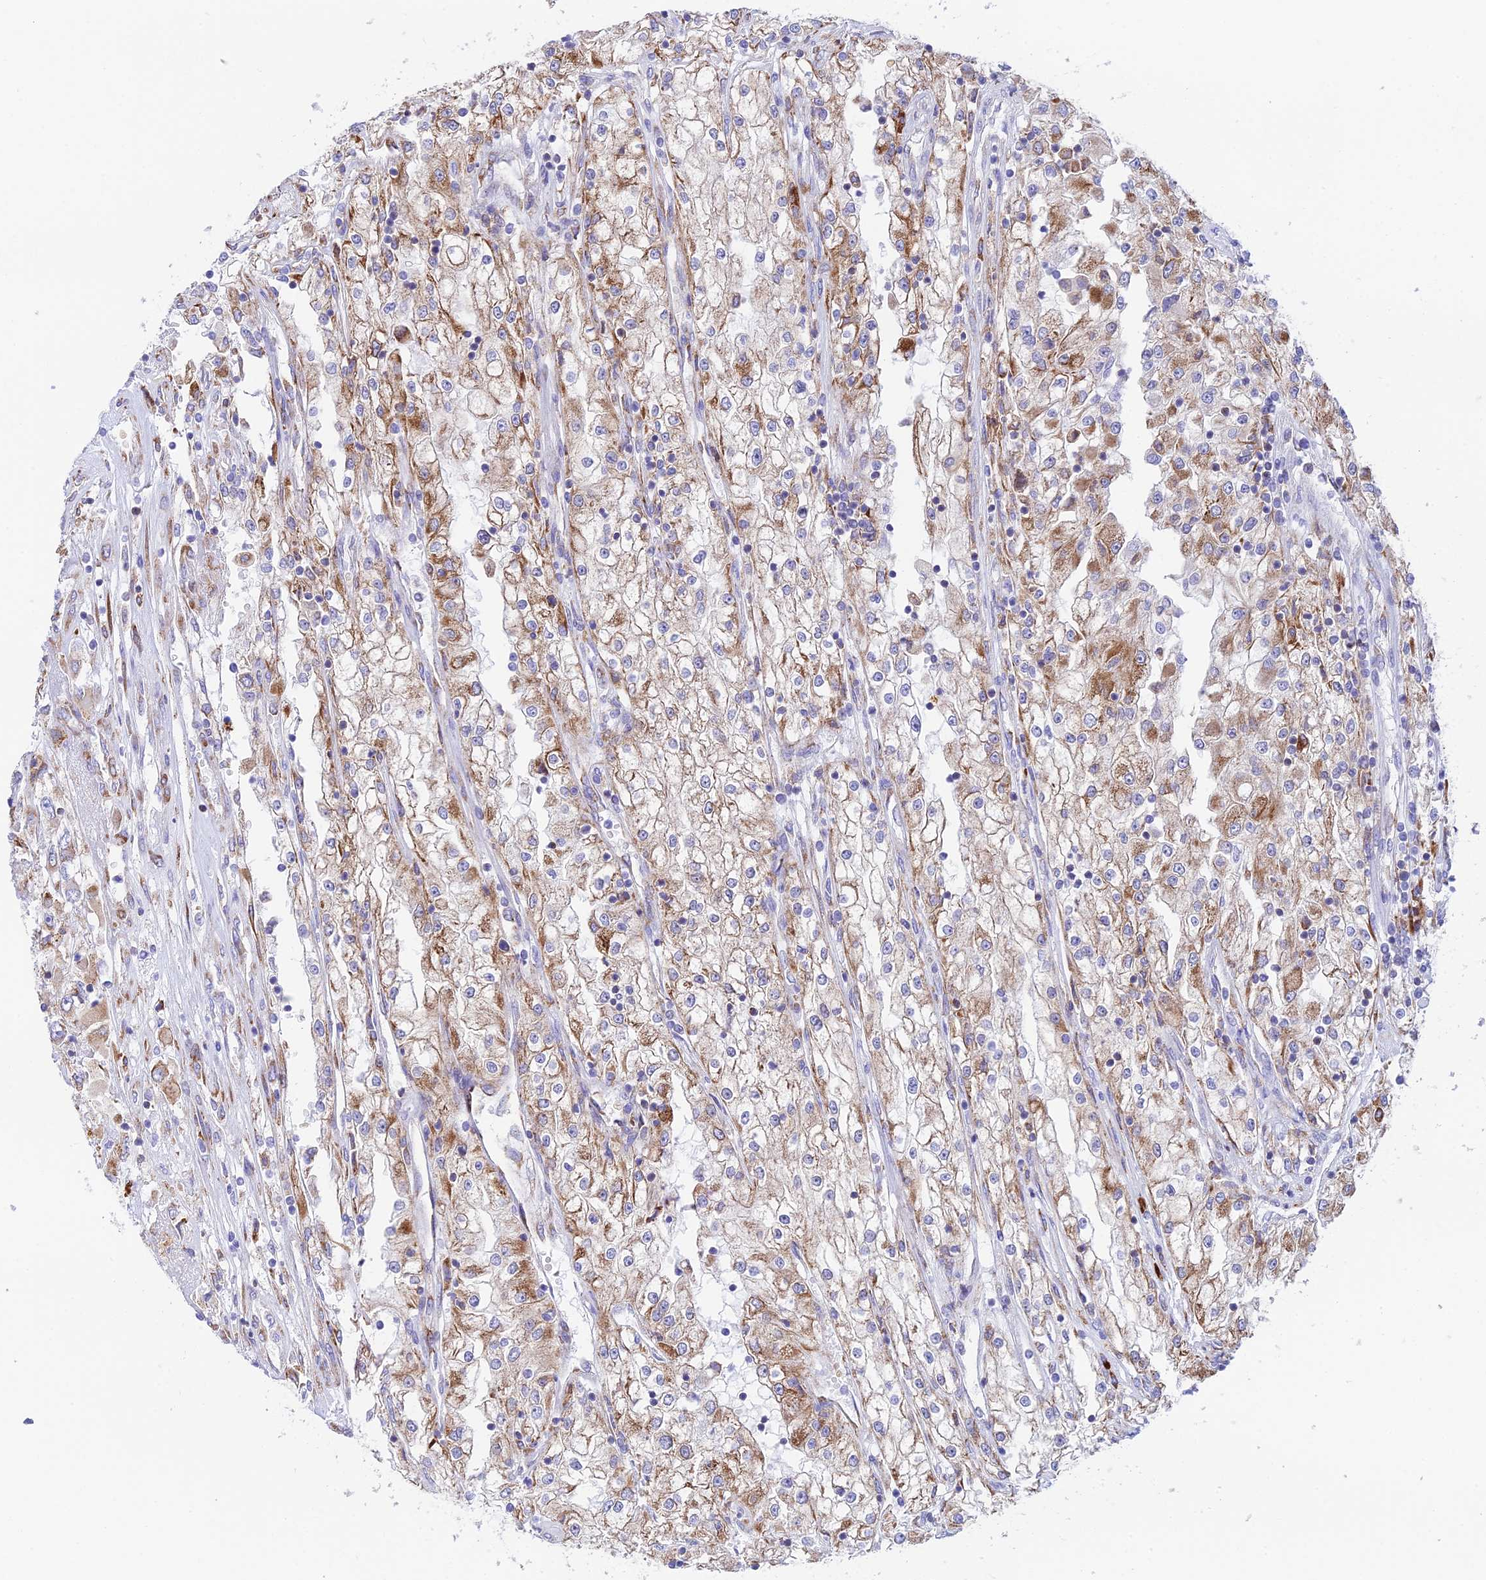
{"staining": {"intensity": "moderate", "quantity": "25%-75%", "location": "cytoplasmic/membranous"}, "tissue": "renal cancer", "cell_type": "Tumor cells", "image_type": "cancer", "snomed": [{"axis": "morphology", "description": "Adenocarcinoma, NOS"}, {"axis": "topography", "description": "Kidney"}], "caption": "The image displays a brown stain indicating the presence of a protein in the cytoplasmic/membranous of tumor cells in renal cancer (adenocarcinoma). The staining was performed using DAB (3,3'-diaminobenzidine), with brown indicating positive protein expression. Nuclei are stained blue with hematoxylin.", "gene": "TUBGCP6", "patient": {"sex": "female", "age": 52}}